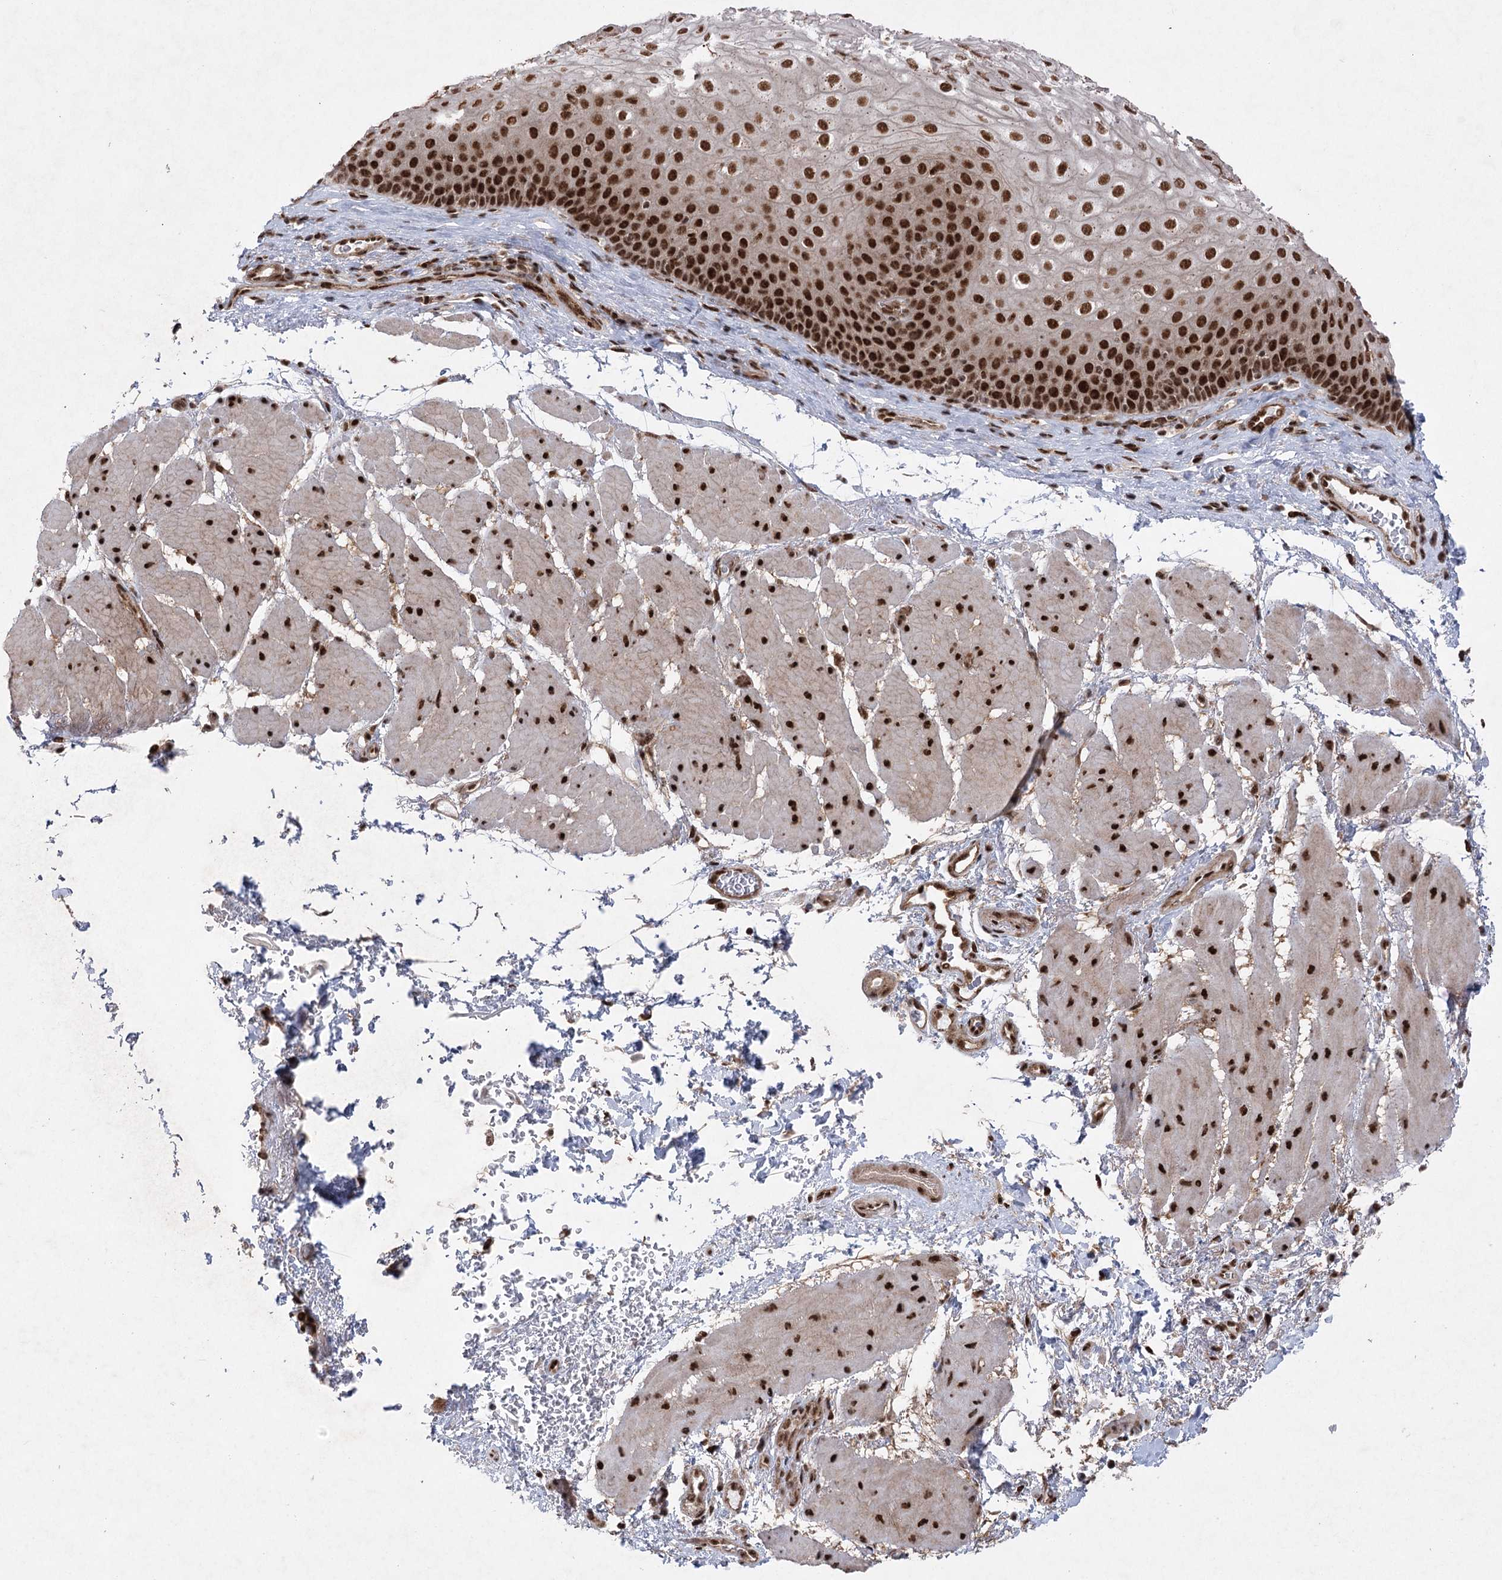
{"staining": {"intensity": "strong", "quantity": ">75%", "location": "nuclear"}, "tissue": "esophagus", "cell_type": "Squamous epithelial cells", "image_type": "normal", "snomed": [{"axis": "morphology", "description": "Normal tissue, NOS"}, {"axis": "topography", "description": "Esophagus"}], "caption": "Esophagus stained for a protein (brown) reveals strong nuclear positive positivity in about >75% of squamous epithelial cells.", "gene": "ZCCHC8", "patient": {"sex": "female", "age": 66}}